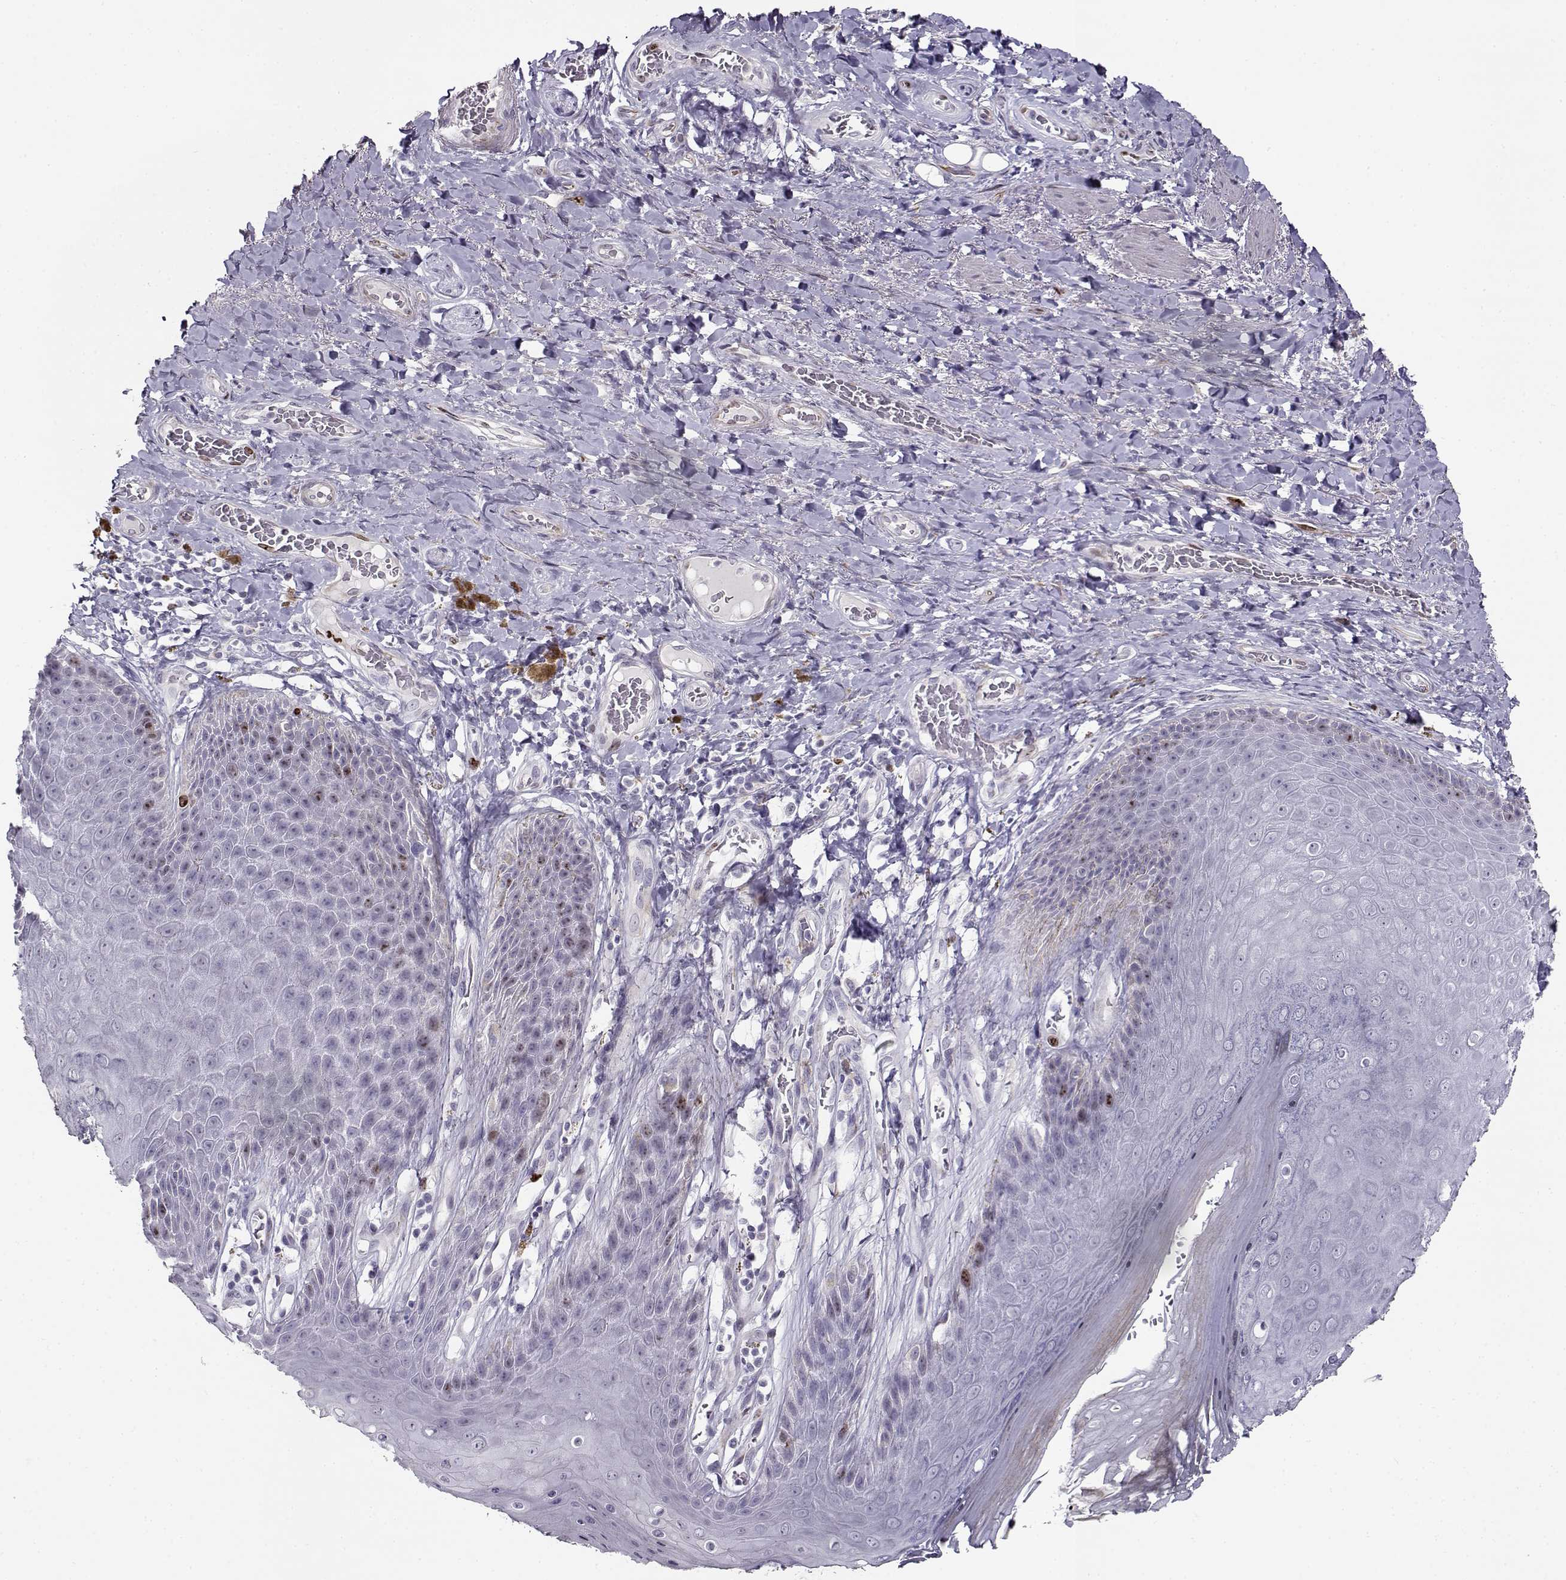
{"staining": {"intensity": "strong", "quantity": "<25%", "location": "nuclear"}, "tissue": "skin", "cell_type": "Epidermal cells", "image_type": "normal", "snomed": [{"axis": "morphology", "description": "Normal tissue, NOS"}, {"axis": "topography", "description": "Skeletal muscle"}, {"axis": "topography", "description": "Anal"}, {"axis": "topography", "description": "Peripheral nerve tissue"}], "caption": "Protein analysis of normal skin demonstrates strong nuclear positivity in about <25% of epidermal cells. (IHC, brightfield microscopy, high magnification).", "gene": "NPW", "patient": {"sex": "male", "age": 53}}